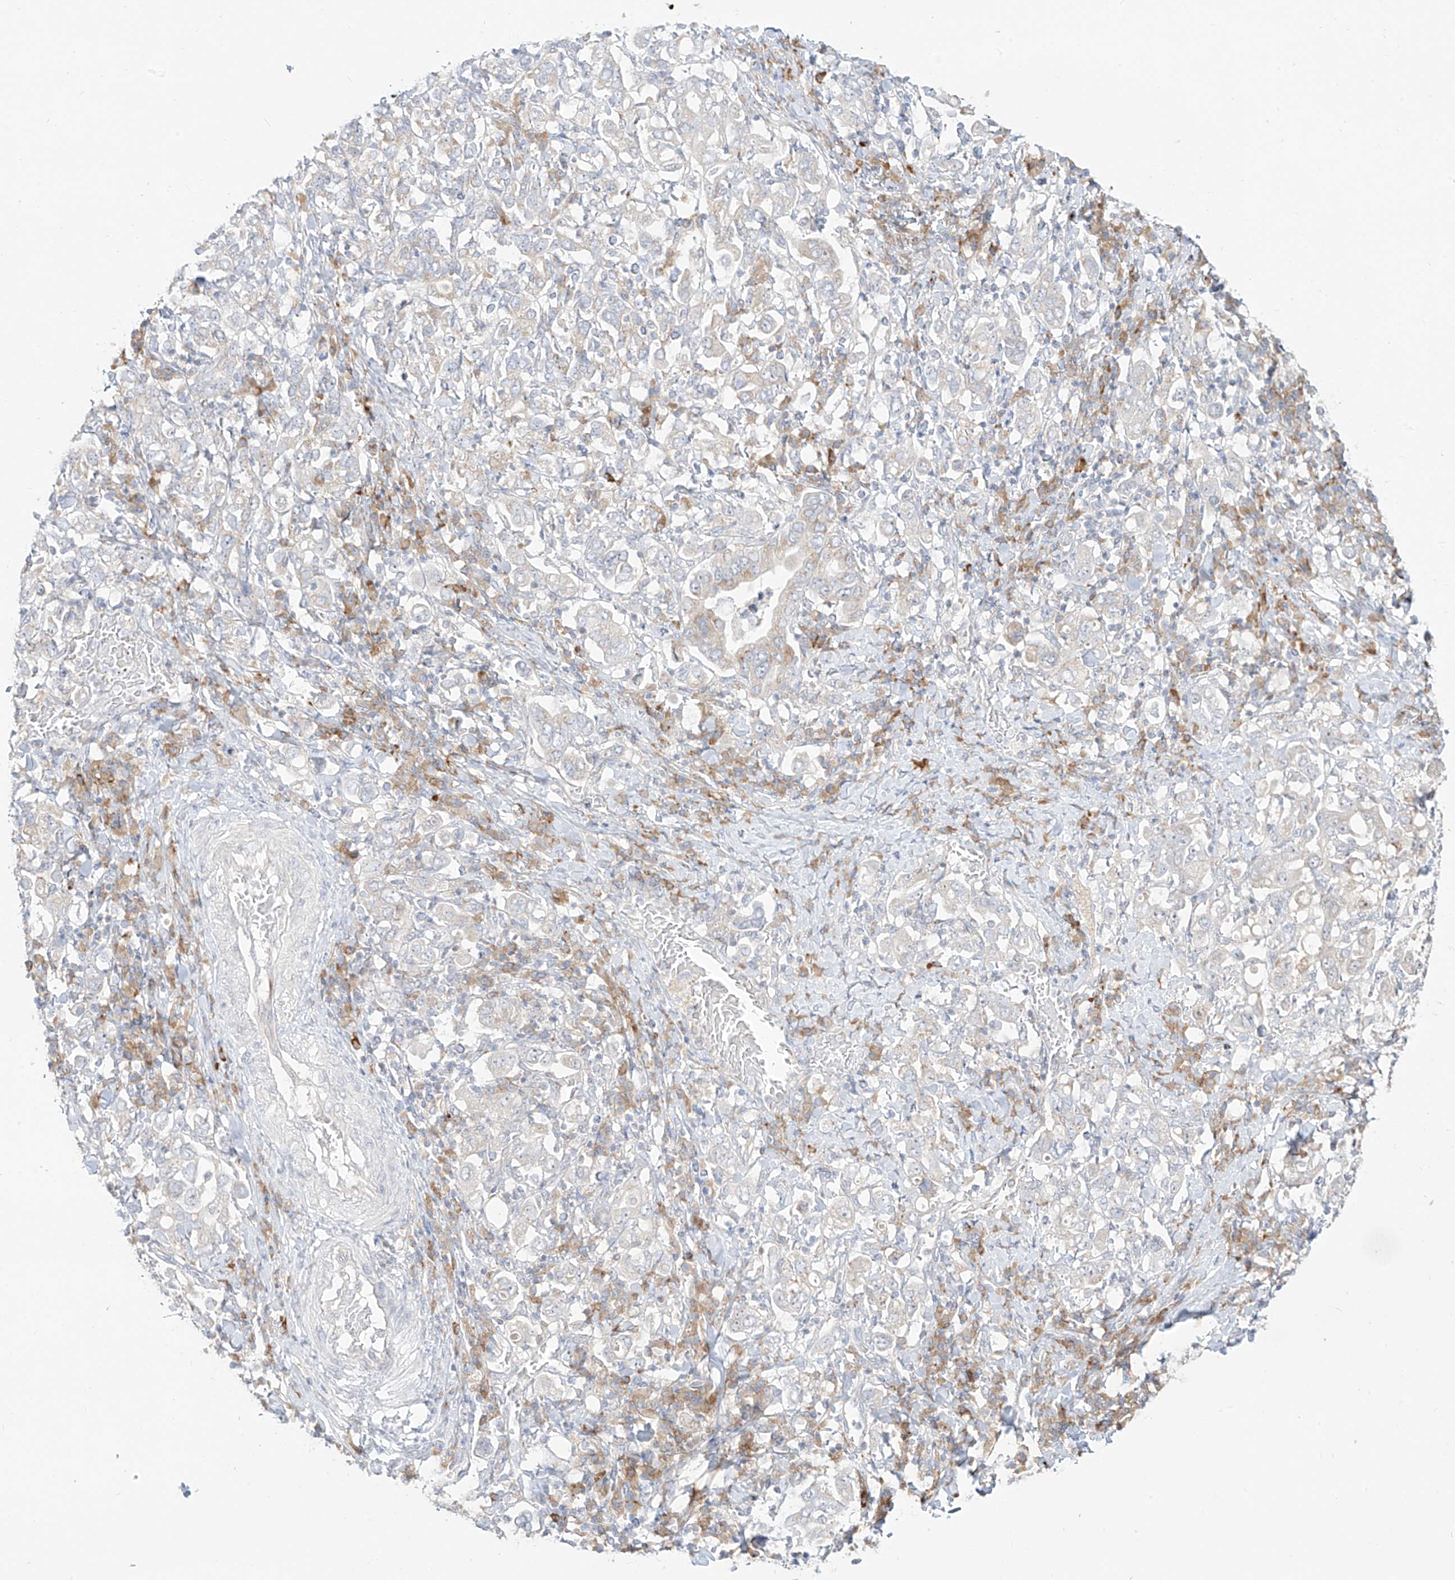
{"staining": {"intensity": "negative", "quantity": "none", "location": "none"}, "tissue": "stomach cancer", "cell_type": "Tumor cells", "image_type": "cancer", "snomed": [{"axis": "morphology", "description": "Adenocarcinoma, NOS"}, {"axis": "topography", "description": "Stomach, upper"}], "caption": "A histopathology image of human stomach cancer is negative for staining in tumor cells.", "gene": "SYTL3", "patient": {"sex": "male", "age": 62}}